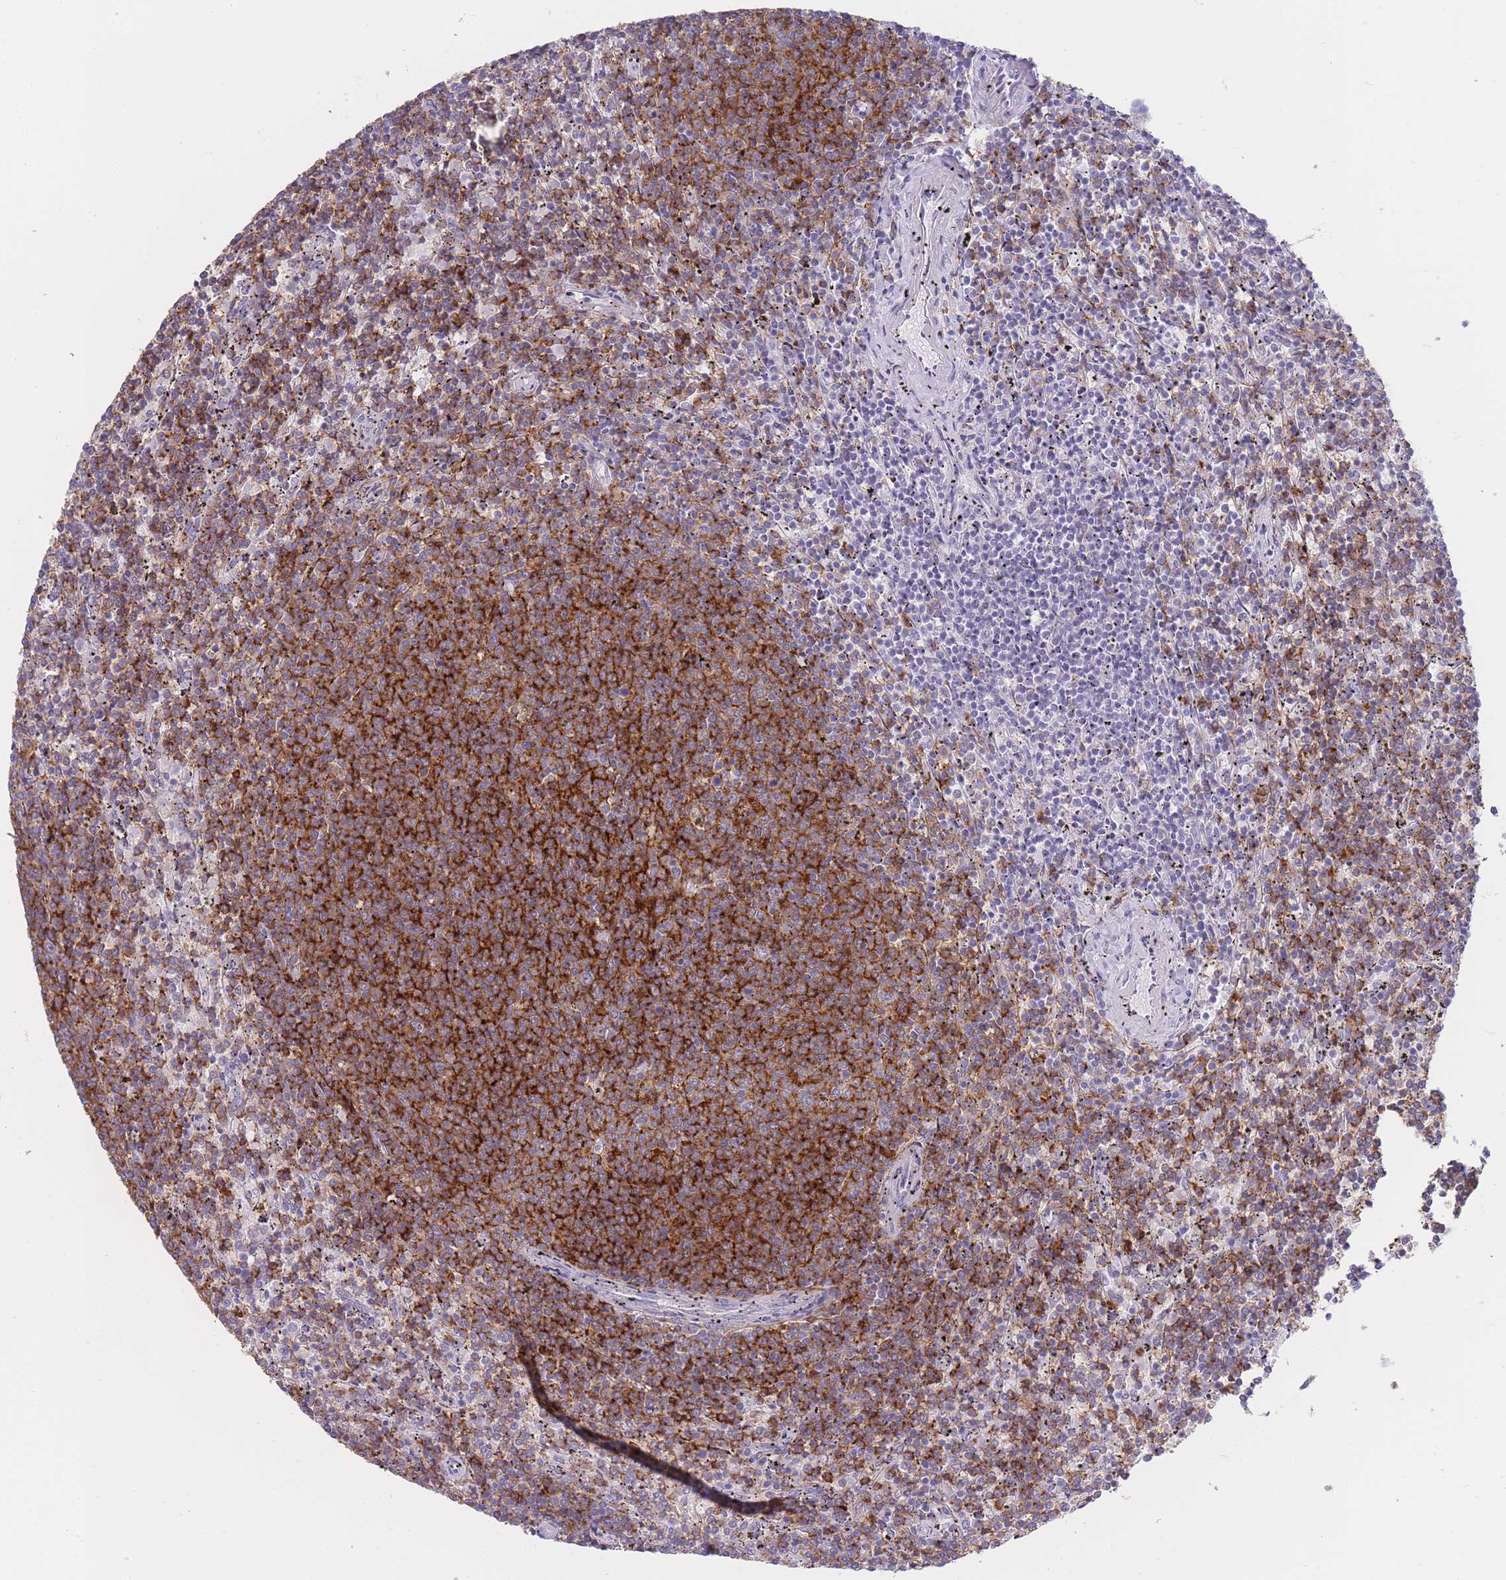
{"staining": {"intensity": "strong", "quantity": "25%-75%", "location": "cytoplasmic/membranous"}, "tissue": "lymphoma", "cell_type": "Tumor cells", "image_type": "cancer", "snomed": [{"axis": "morphology", "description": "Malignant lymphoma, non-Hodgkin's type, Low grade"}, {"axis": "topography", "description": "Spleen"}], "caption": "This histopathology image reveals IHC staining of lymphoma, with high strong cytoplasmic/membranous staining in approximately 25%-75% of tumor cells.", "gene": "CD37", "patient": {"sex": "female", "age": 50}}